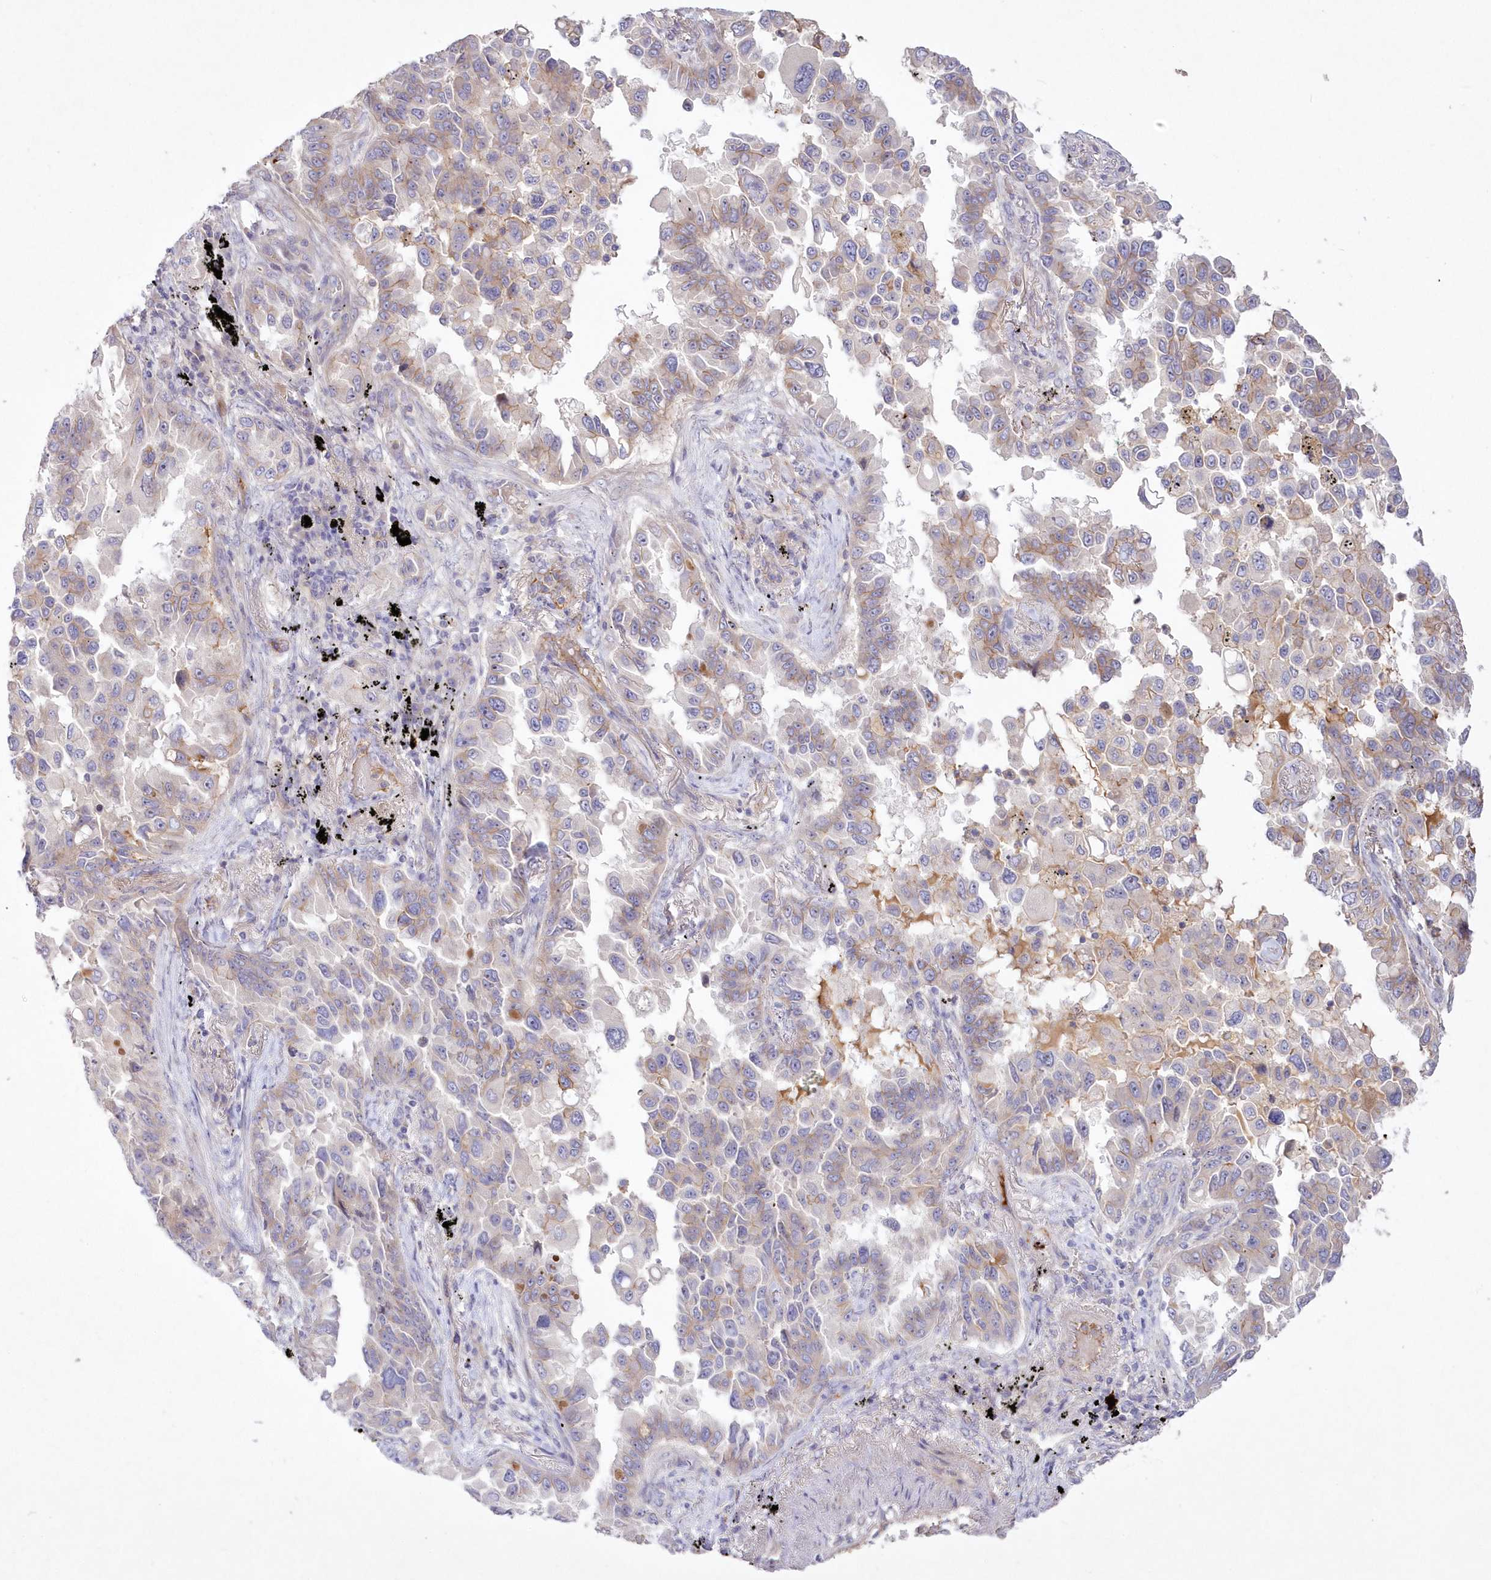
{"staining": {"intensity": "weak", "quantity": "<25%", "location": "cytoplasmic/membranous"}, "tissue": "lung cancer", "cell_type": "Tumor cells", "image_type": "cancer", "snomed": [{"axis": "morphology", "description": "Adenocarcinoma, NOS"}, {"axis": "topography", "description": "Lung"}], "caption": "Photomicrograph shows no significant protein positivity in tumor cells of lung cancer.", "gene": "WBP1L", "patient": {"sex": "female", "age": 67}}